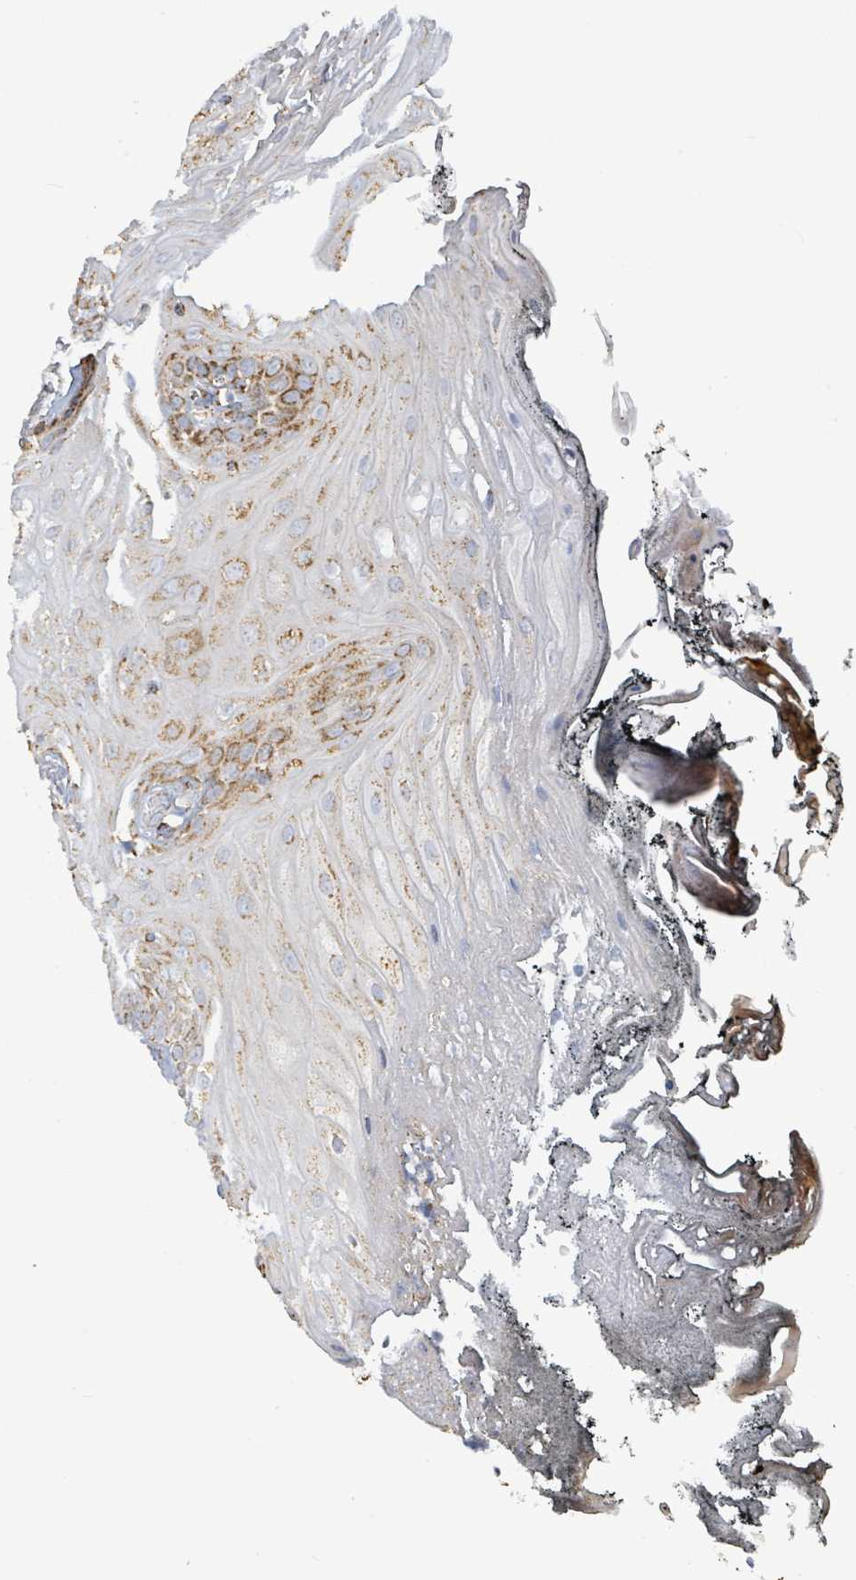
{"staining": {"intensity": "strong", "quantity": "25%-75%", "location": "cytoplasmic/membranous"}, "tissue": "oral mucosa", "cell_type": "Squamous epithelial cells", "image_type": "normal", "snomed": [{"axis": "morphology", "description": "Normal tissue, NOS"}, {"axis": "morphology", "description": "Squamous cell carcinoma, NOS"}, {"axis": "topography", "description": "Oral tissue"}, {"axis": "topography", "description": "Head-Neck"}], "caption": "This histopathology image displays immunohistochemistry staining of unremarkable oral mucosa, with high strong cytoplasmic/membranous positivity in about 25%-75% of squamous epithelial cells.", "gene": "SUCLG2", "patient": {"sex": "female", "age": 81}}